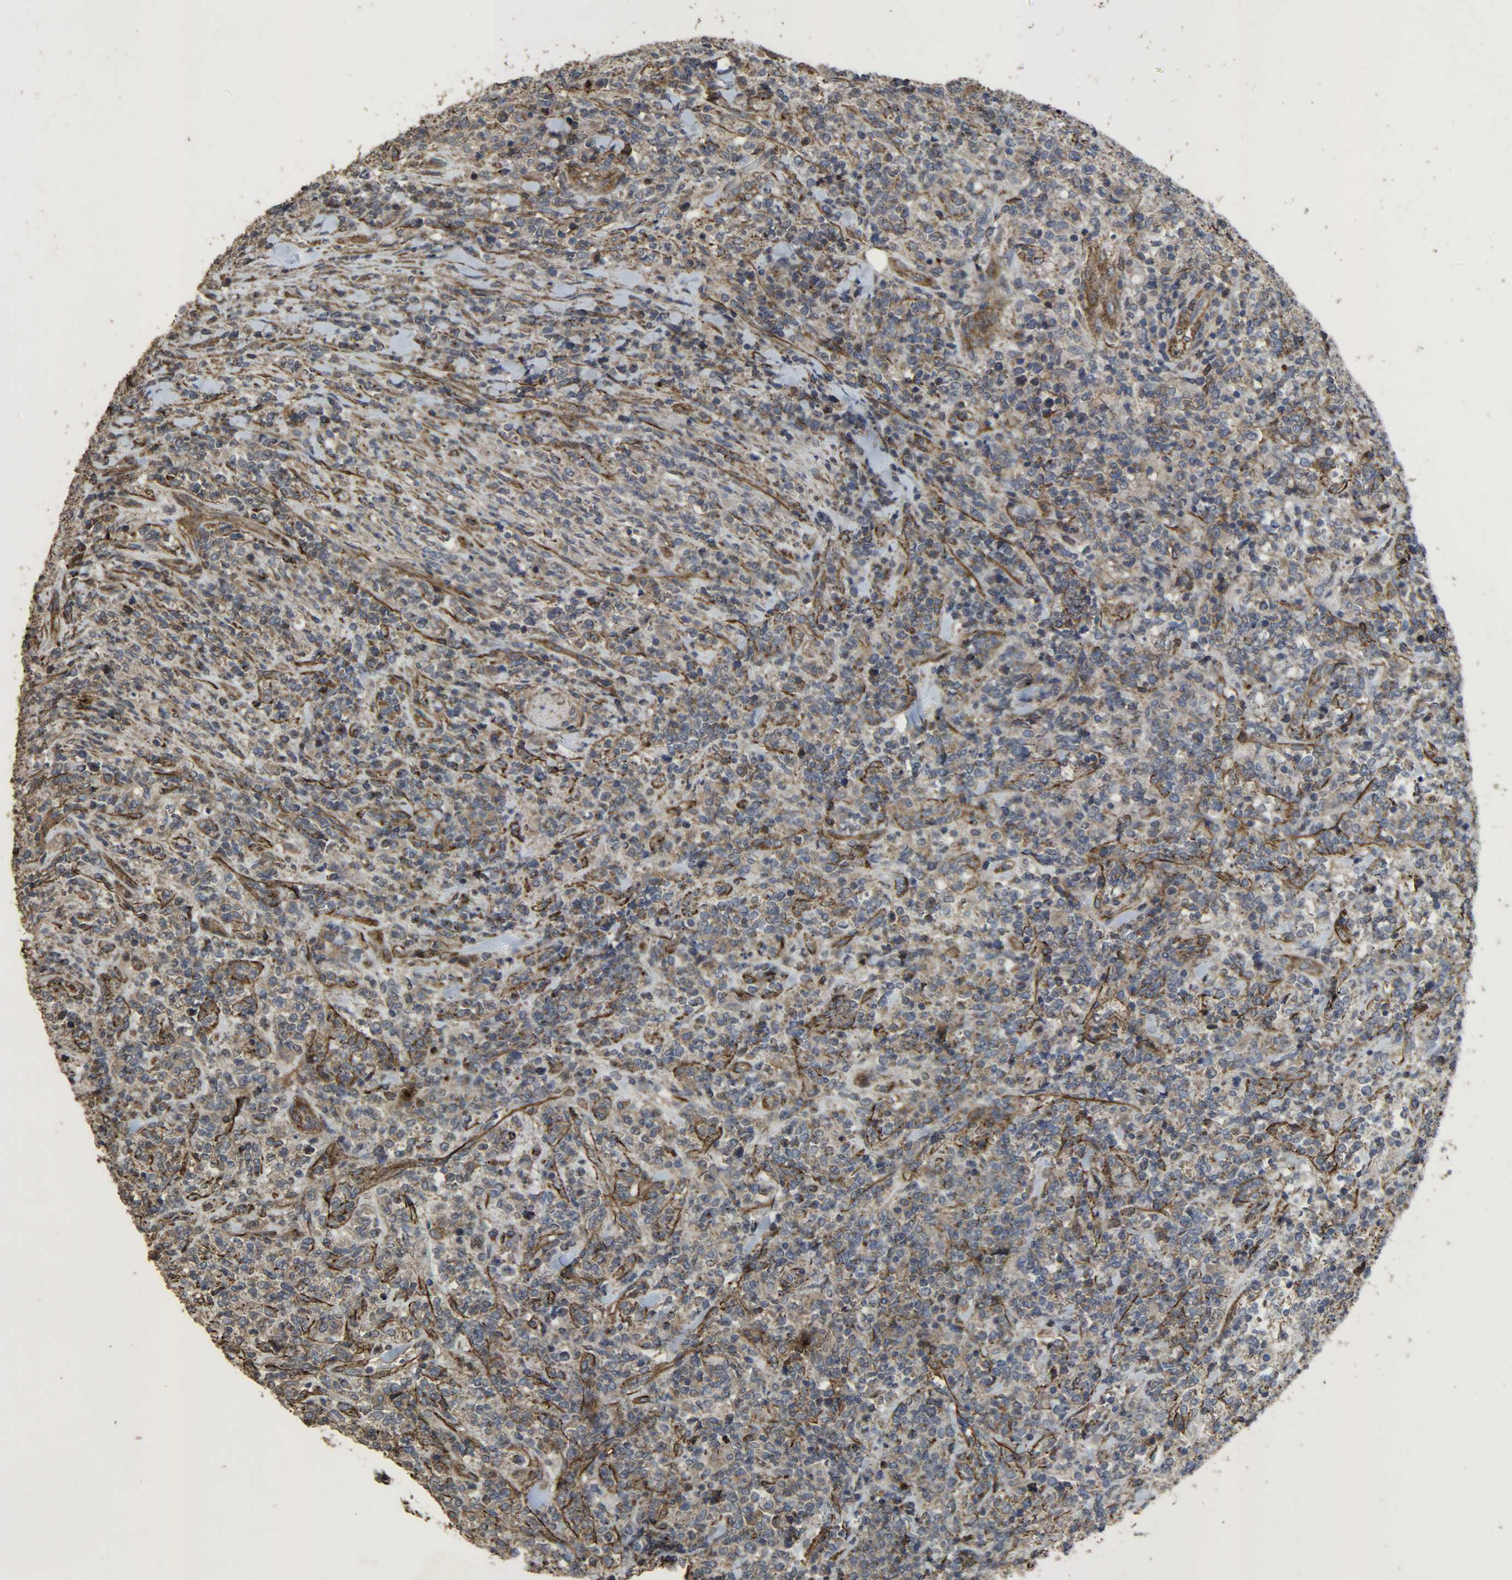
{"staining": {"intensity": "negative", "quantity": "none", "location": "none"}, "tissue": "lymphoma", "cell_type": "Tumor cells", "image_type": "cancer", "snomed": [{"axis": "morphology", "description": "Malignant lymphoma, non-Hodgkin's type, High grade"}, {"axis": "topography", "description": "Soft tissue"}], "caption": "Photomicrograph shows no significant protein expression in tumor cells of lymphoma.", "gene": "TPM4", "patient": {"sex": "male", "age": 18}}